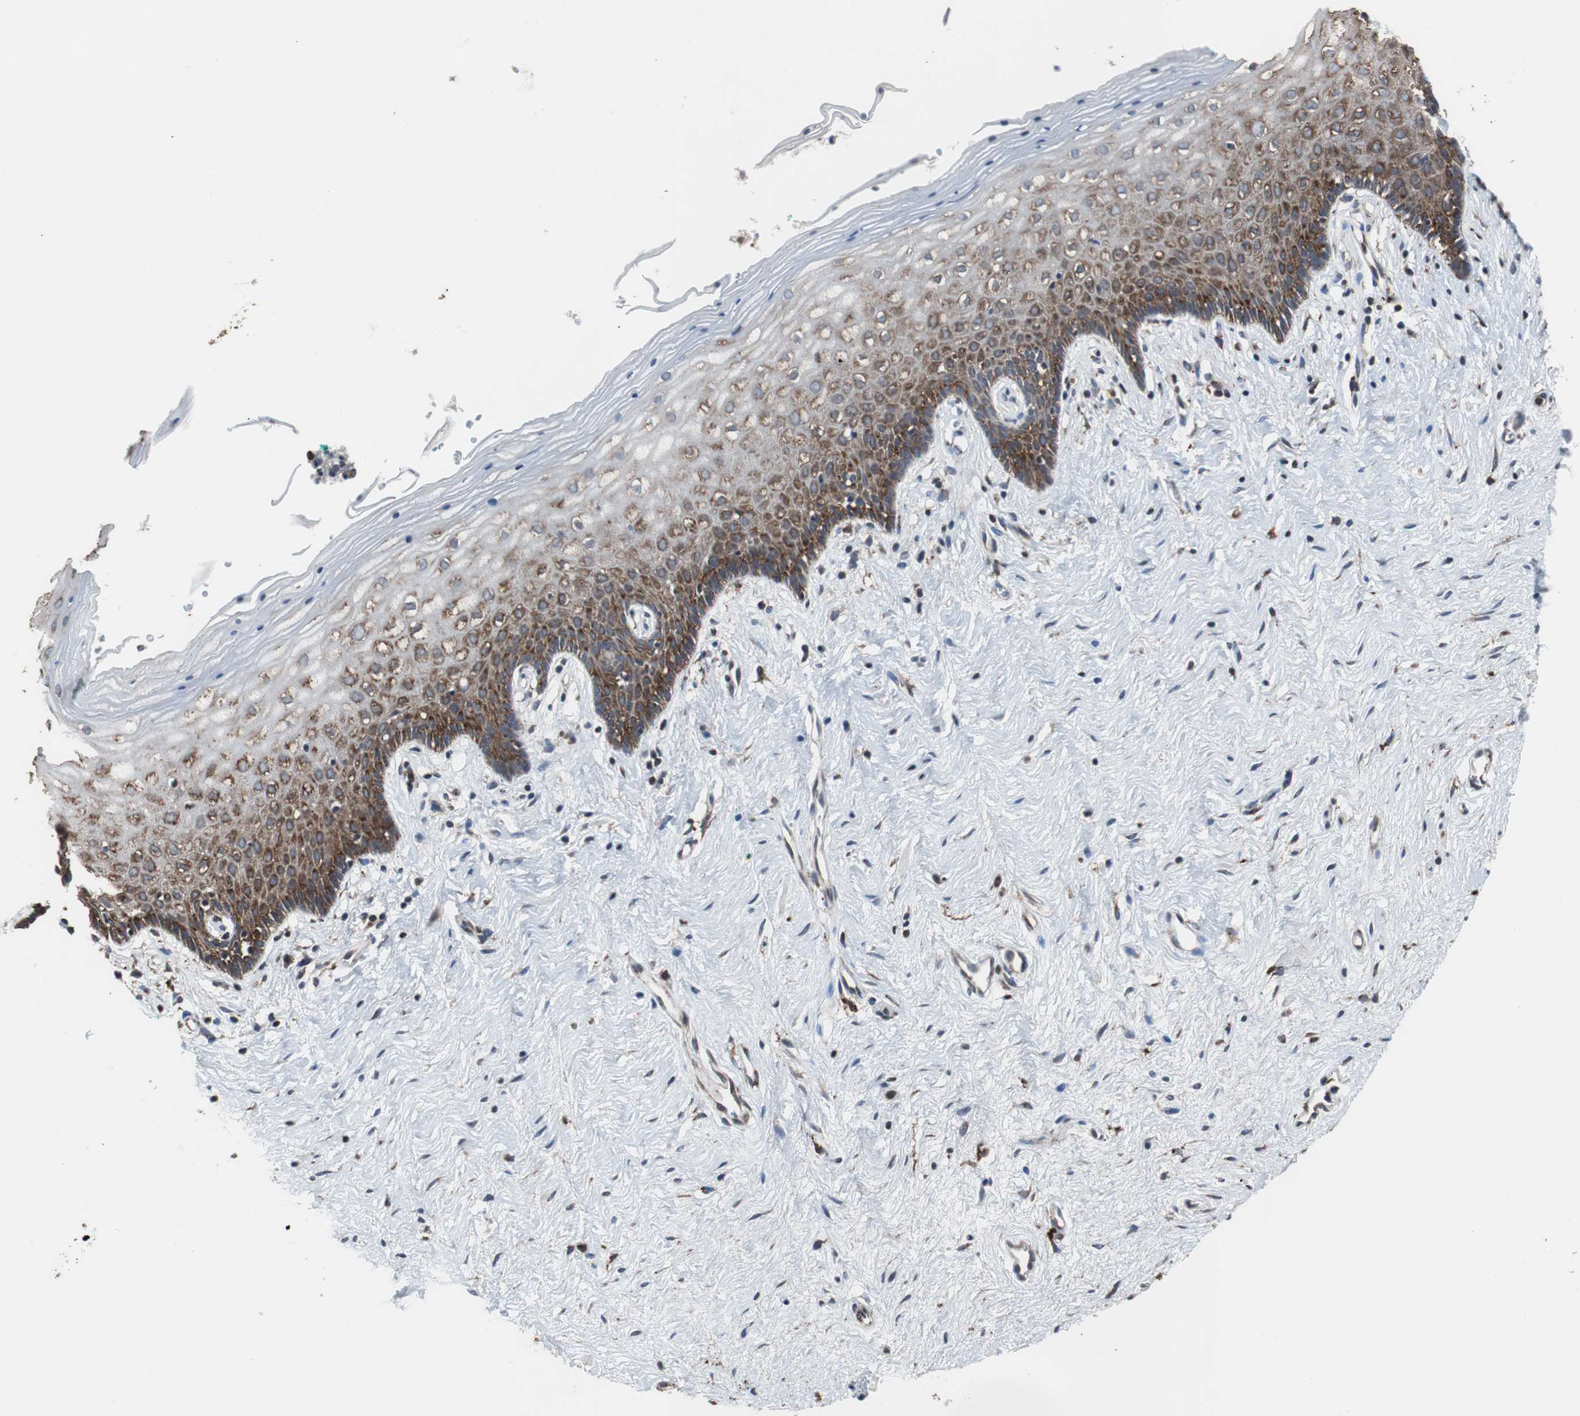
{"staining": {"intensity": "strong", "quantity": "<25%", "location": "cytoplasmic/membranous"}, "tissue": "vagina", "cell_type": "Squamous epithelial cells", "image_type": "normal", "snomed": [{"axis": "morphology", "description": "Normal tissue, NOS"}, {"axis": "topography", "description": "Vagina"}], "caption": "Strong cytoplasmic/membranous expression is present in approximately <25% of squamous epithelial cells in benign vagina.", "gene": "USP10", "patient": {"sex": "female", "age": 44}}